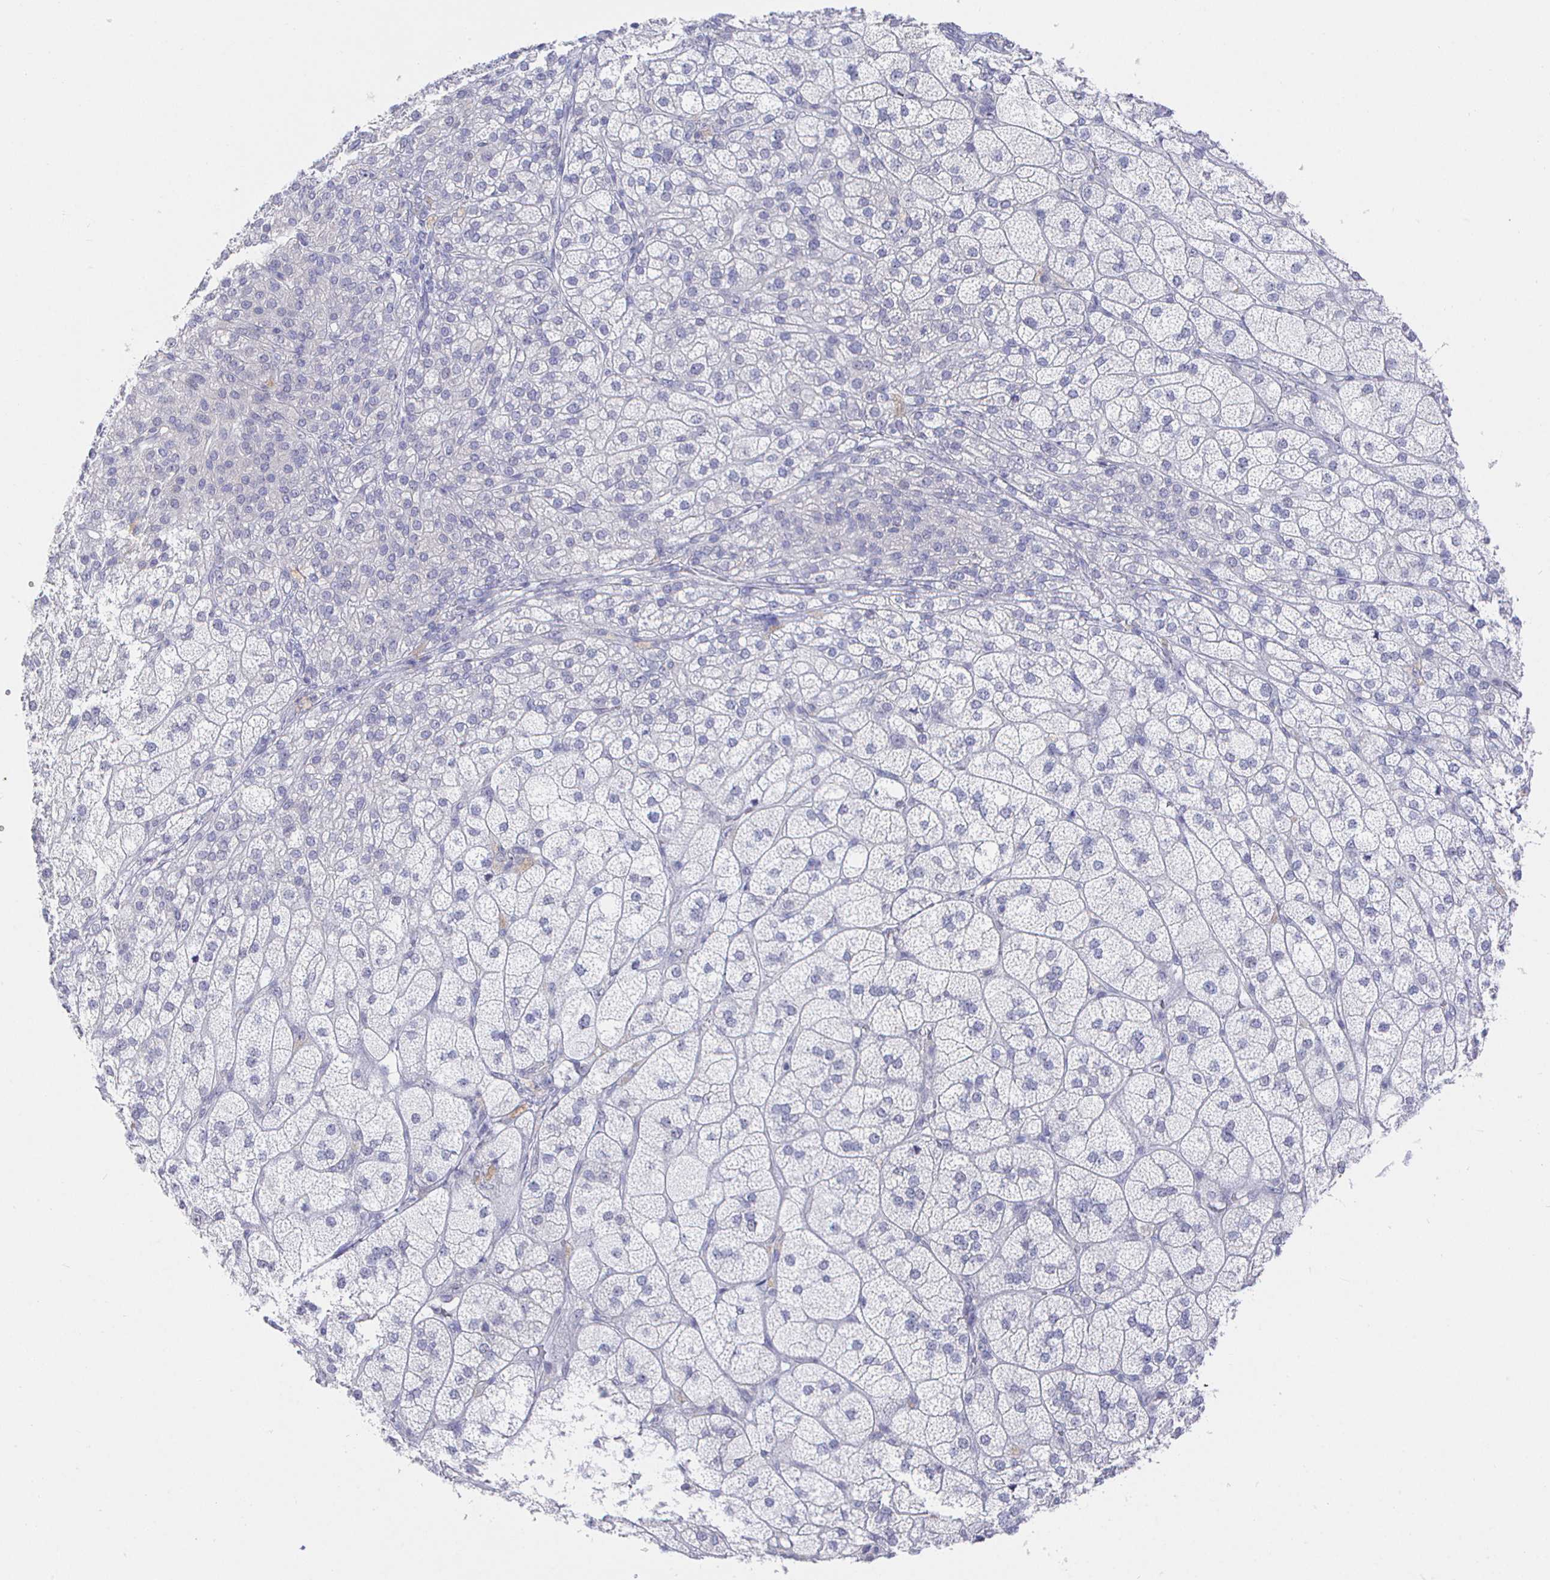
{"staining": {"intensity": "negative", "quantity": "none", "location": "none"}, "tissue": "adrenal gland", "cell_type": "Glandular cells", "image_type": "normal", "snomed": [{"axis": "morphology", "description": "Normal tissue, NOS"}, {"axis": "topography", "description": "Adrenal gland"}], "caption": "This is a micrograph of IHC staining of unremarkable adrenal gland, which shows no expression in glandular cells. (DAB (3,3'-diaminobenzidine) IHC with hematoxylin counter stain).", "gene": "LRRC23", "patient": {"sex": "female", "age": 60}}